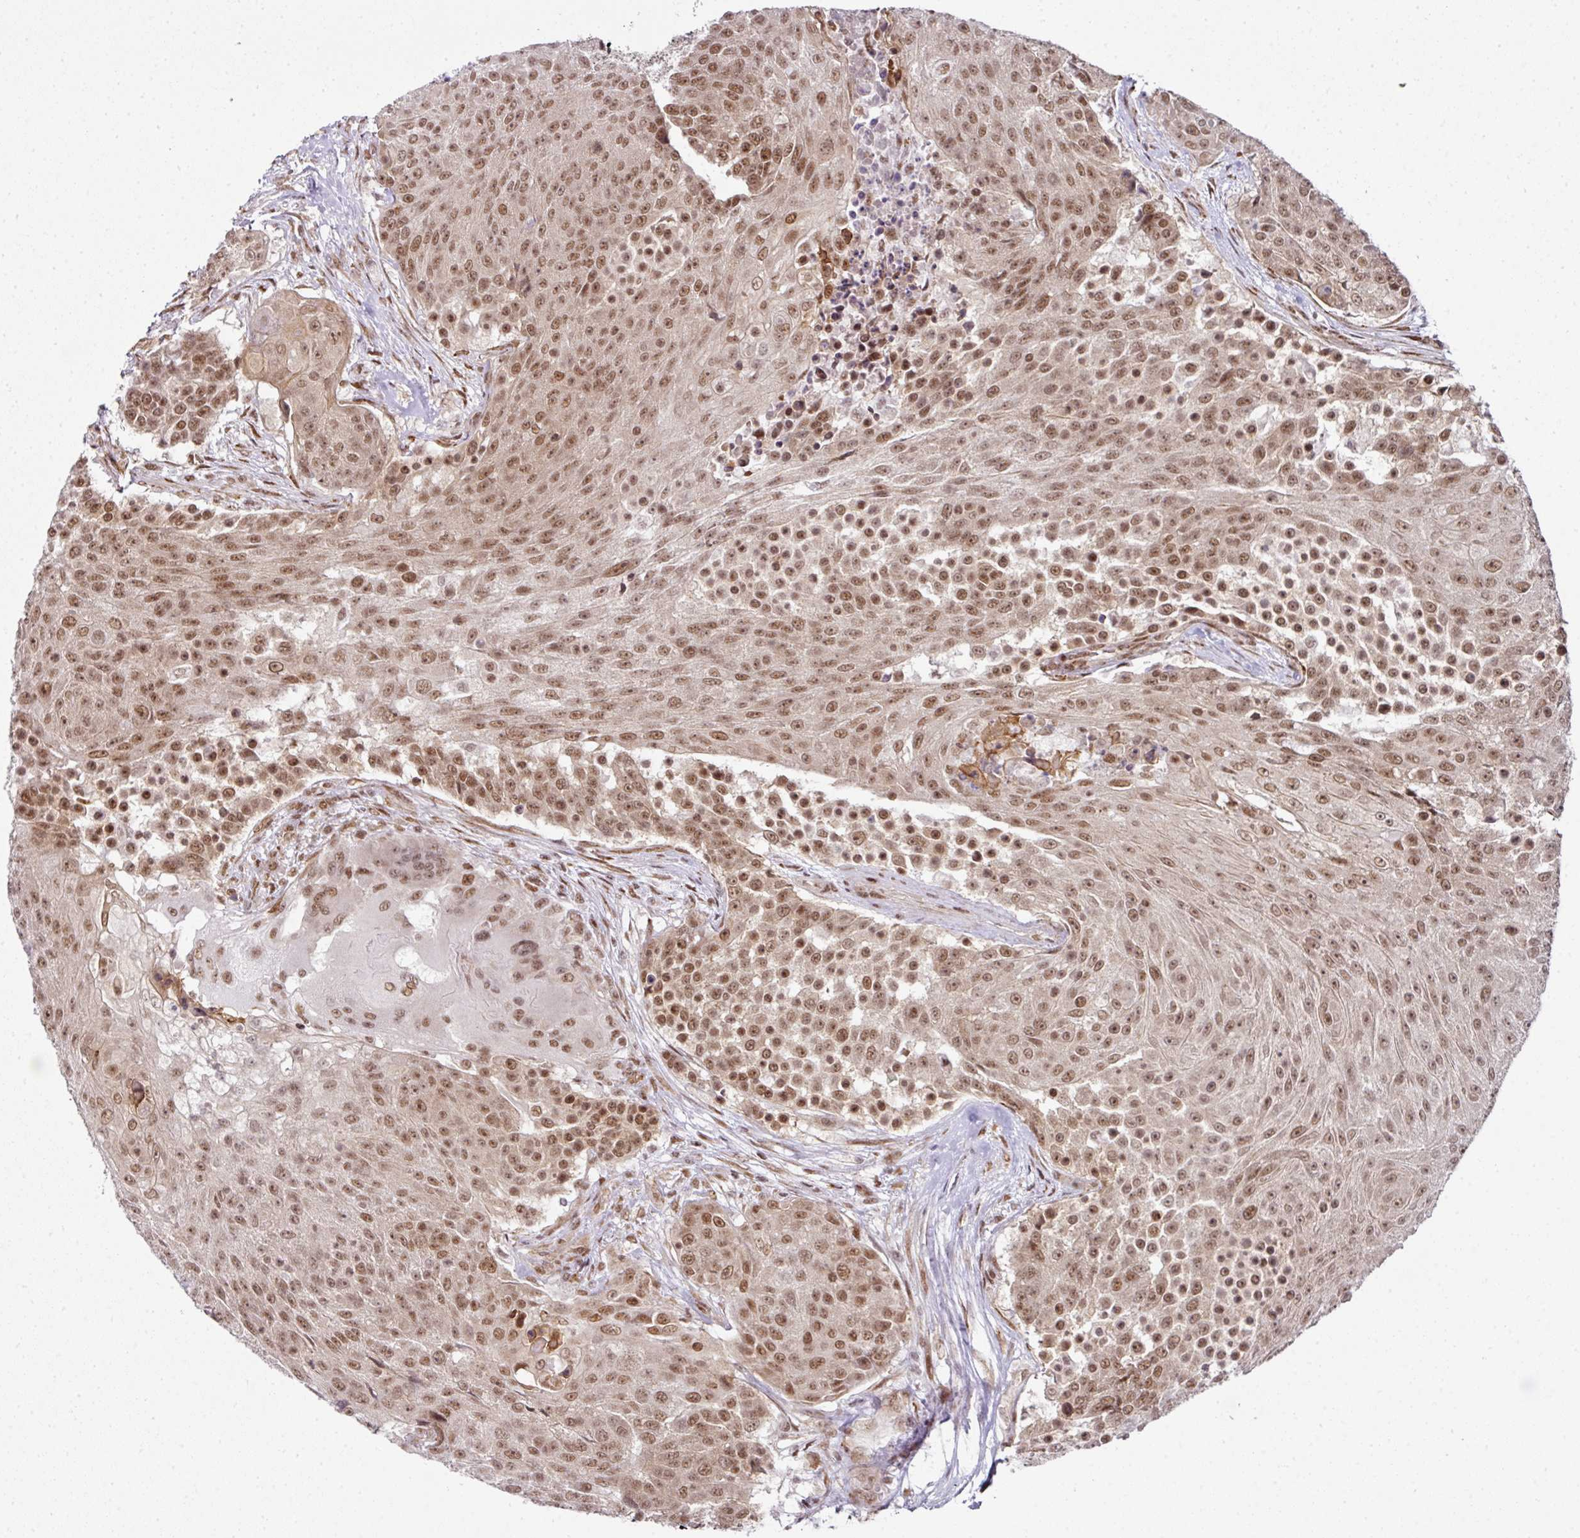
{"staining": {"intensity": "moderate", "quantity": ">75%", "location": "nuclear"}, "tissue": "urothelial cancer", "cell_type": "Tumor cells", "image_type": "cancer", "snomed": [{"axis": "morphology", "description": "Urothelial carcinoma, High grade"}, {"axis": "topography", "description": "Urinary bladder"}], "caption": "Protein expression analysis of urothelial cancer reveals moderate nuclear positivity in about >75% of tumor cells. (Stains: DAB in brown, nuclei in blue, Microscopy: brightfield microscopy at high magnification).", "gene": "NFYA", "patient": {"sex": "female", "age": 63}}